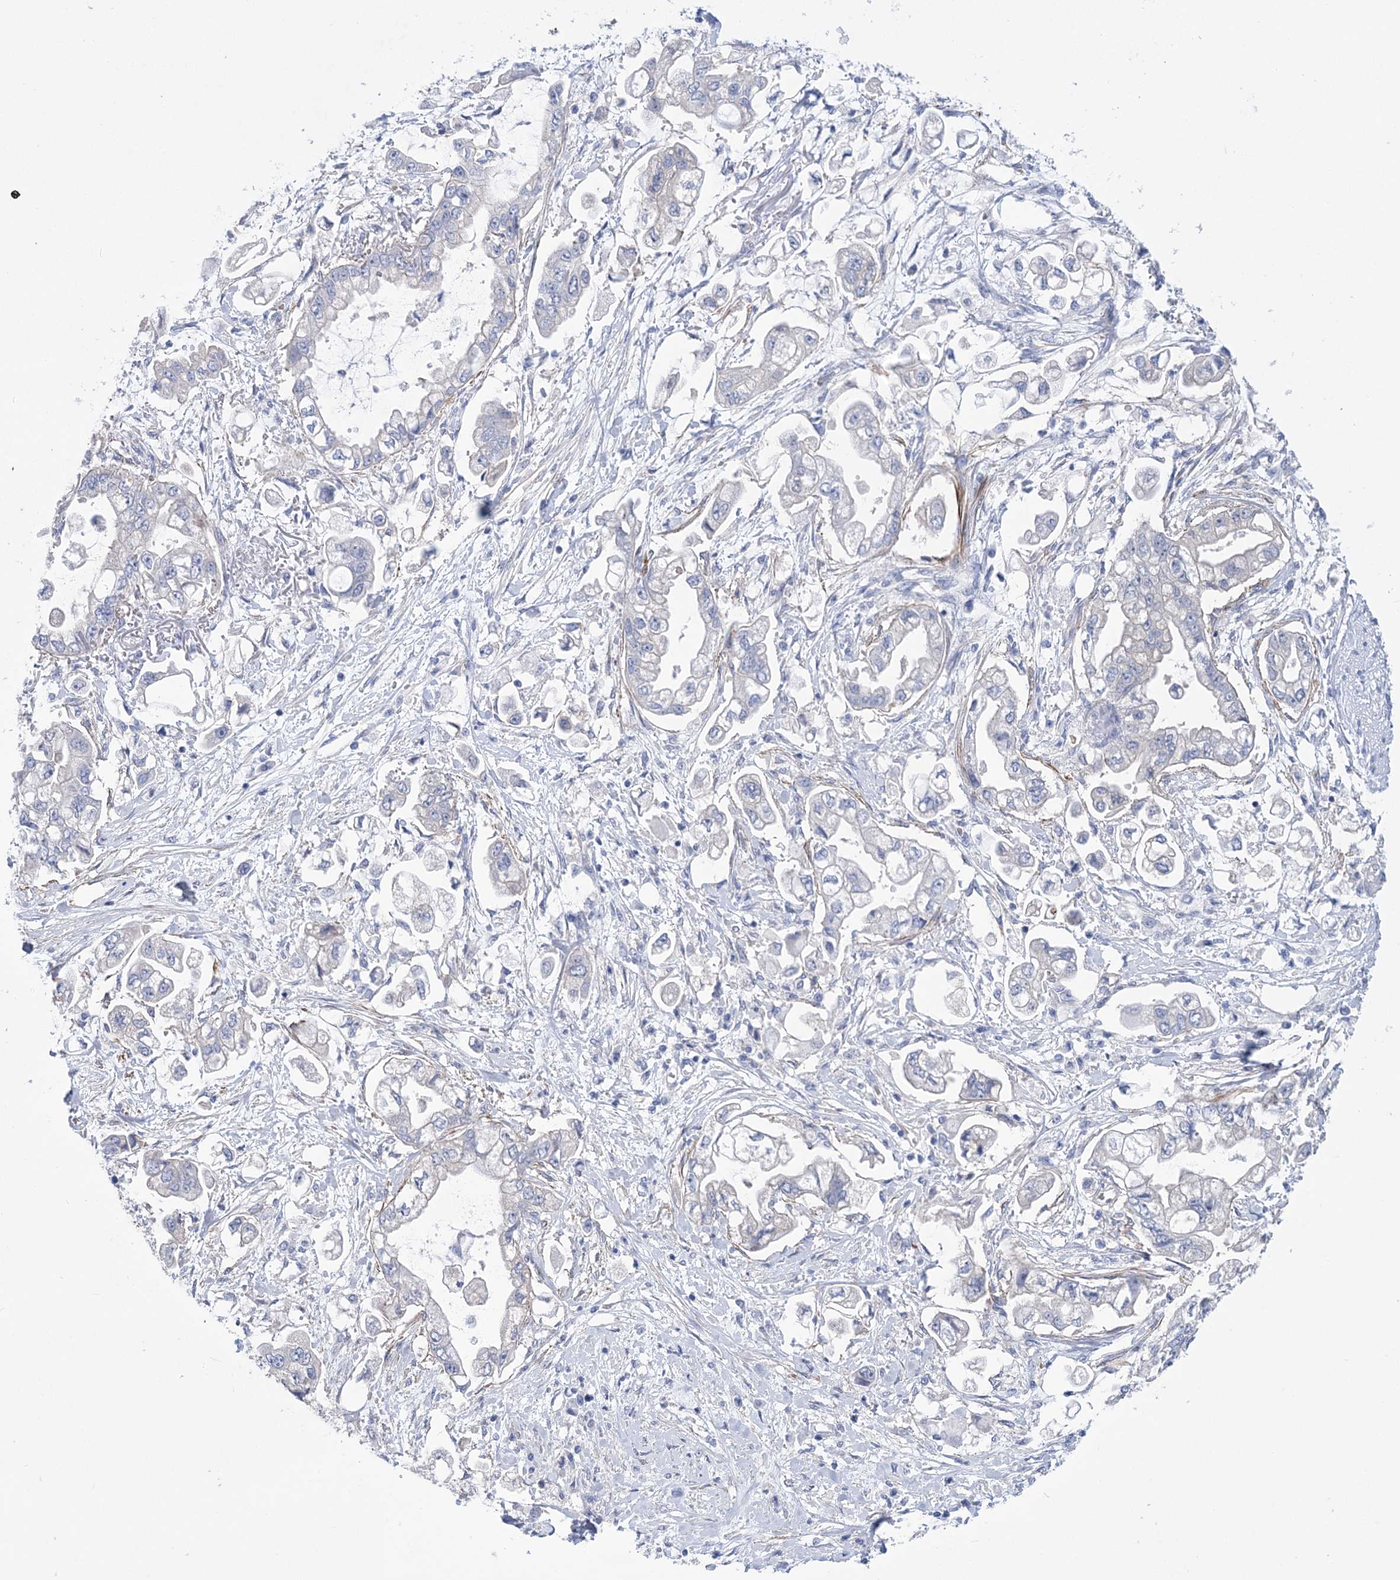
{"staining": {"intensity": "negative", "quantity": "none", "location": "none"}, "tissue": "stomach cancer", "cell_type": "Tumor cells", "image_type": "cancer", "snomed": [{"axis": "morphology", "description": "Adenocarcinoma, NOS"}, {"axis": "topography", "description": "Stomach"}], "caption": "Immunohistochemical staining of human stomach adenocarcinoma shows no significant staining in tumor cells.", "gene": "WDR74", "patient": {"sex": "male", "age": 62}}